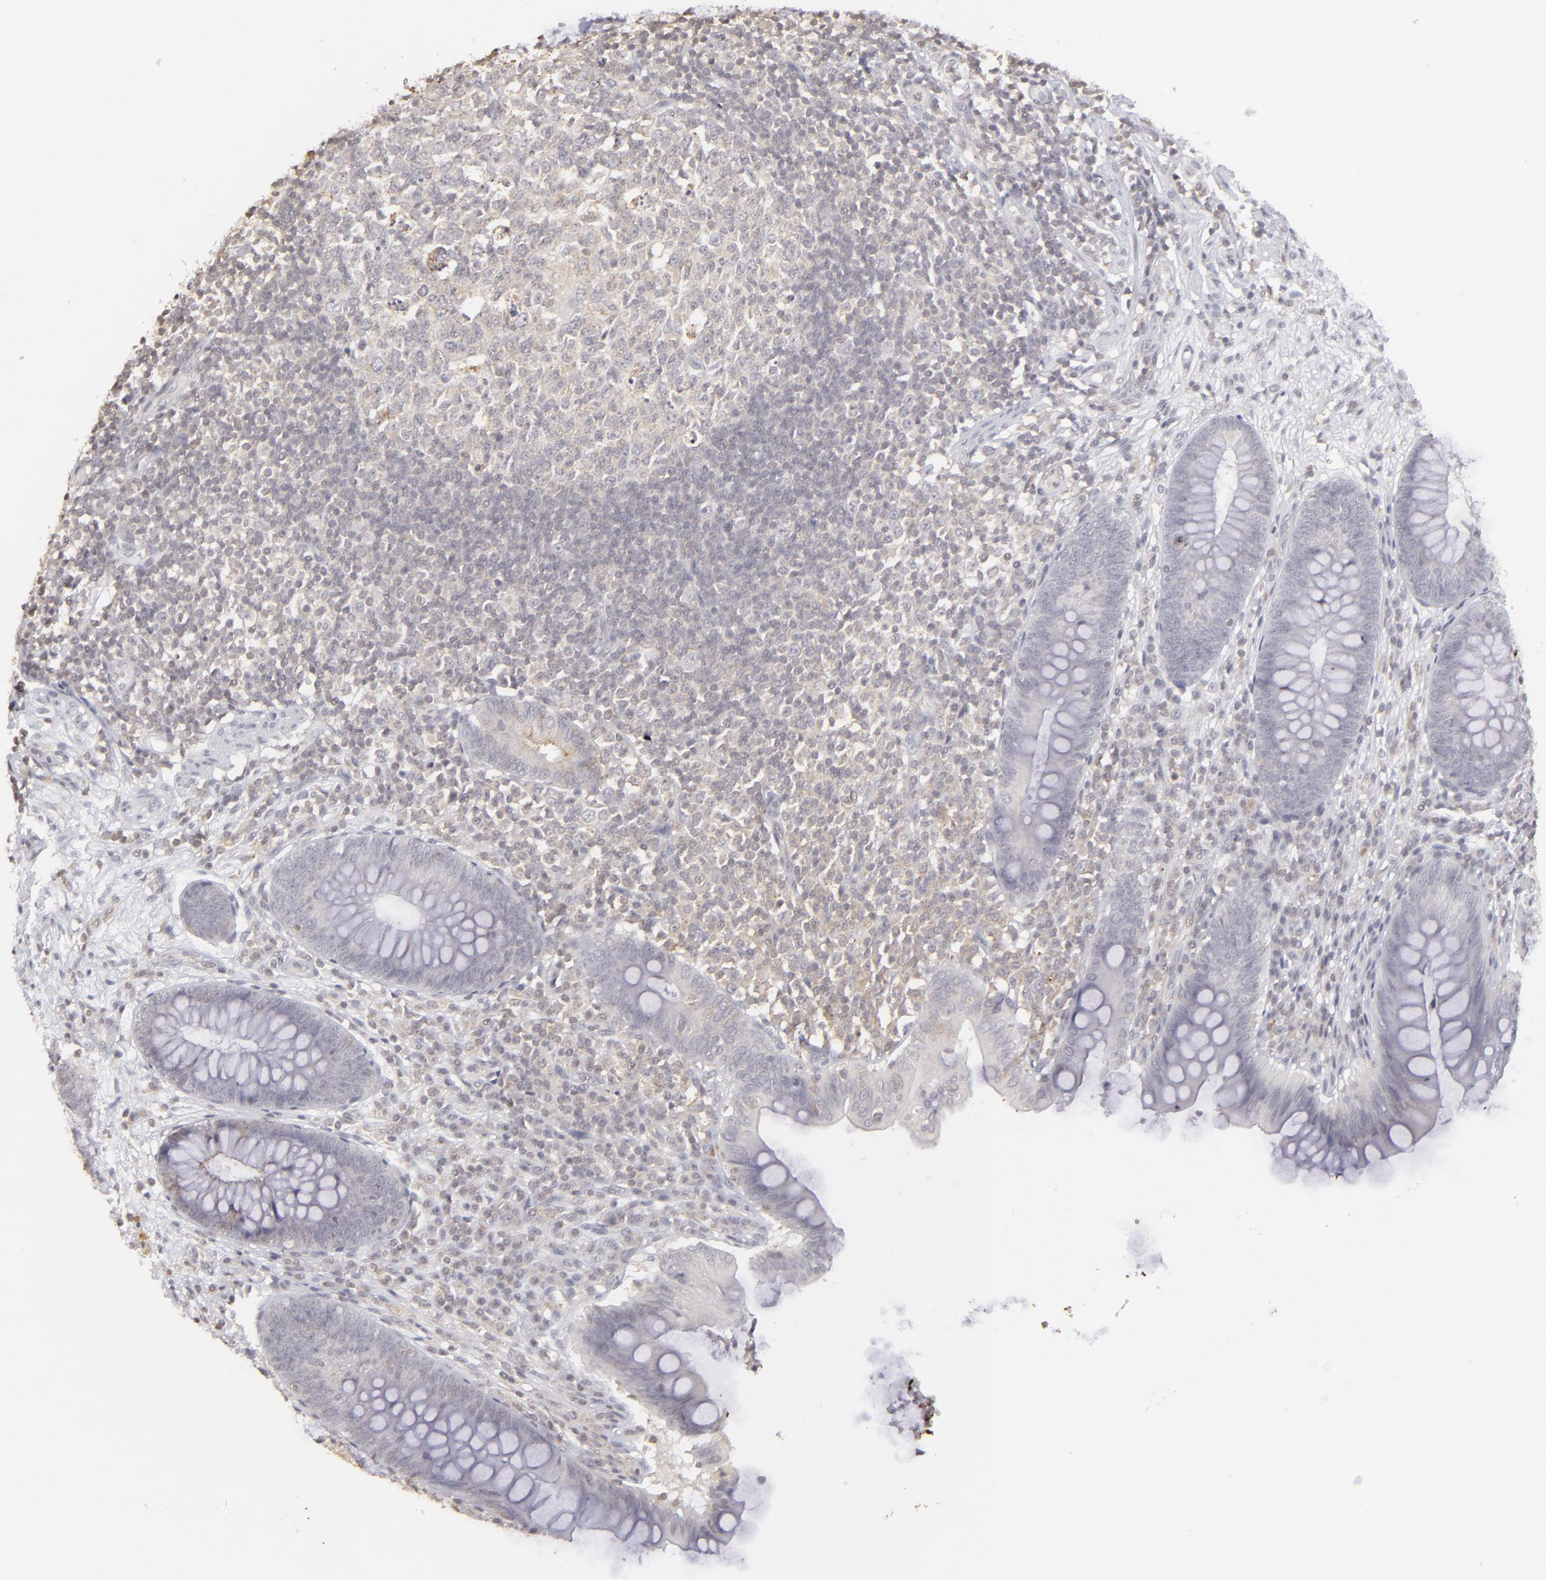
{"staining": {"intensity": "weak", "quantity": ">75%", "location": "cytoplasmic/membranous"}, "tissue": "appendix", "cell_type": "Glandular cells", "image_type": "normal", "snomed": [{"axis": "morphology", "description": "Normal tissue, NOS"}, {"axis": "topography", "description": "Appendix"}], "caption": "Immunohistochemistry micrograph of benign human appendix stained for a protein (brown), which exhibits low levels of weak cytoplasmic/membranous staining in about >75% of glandular cells.", "gene": "CLDN2", "patient": {"sex": "female", "age": 66}}